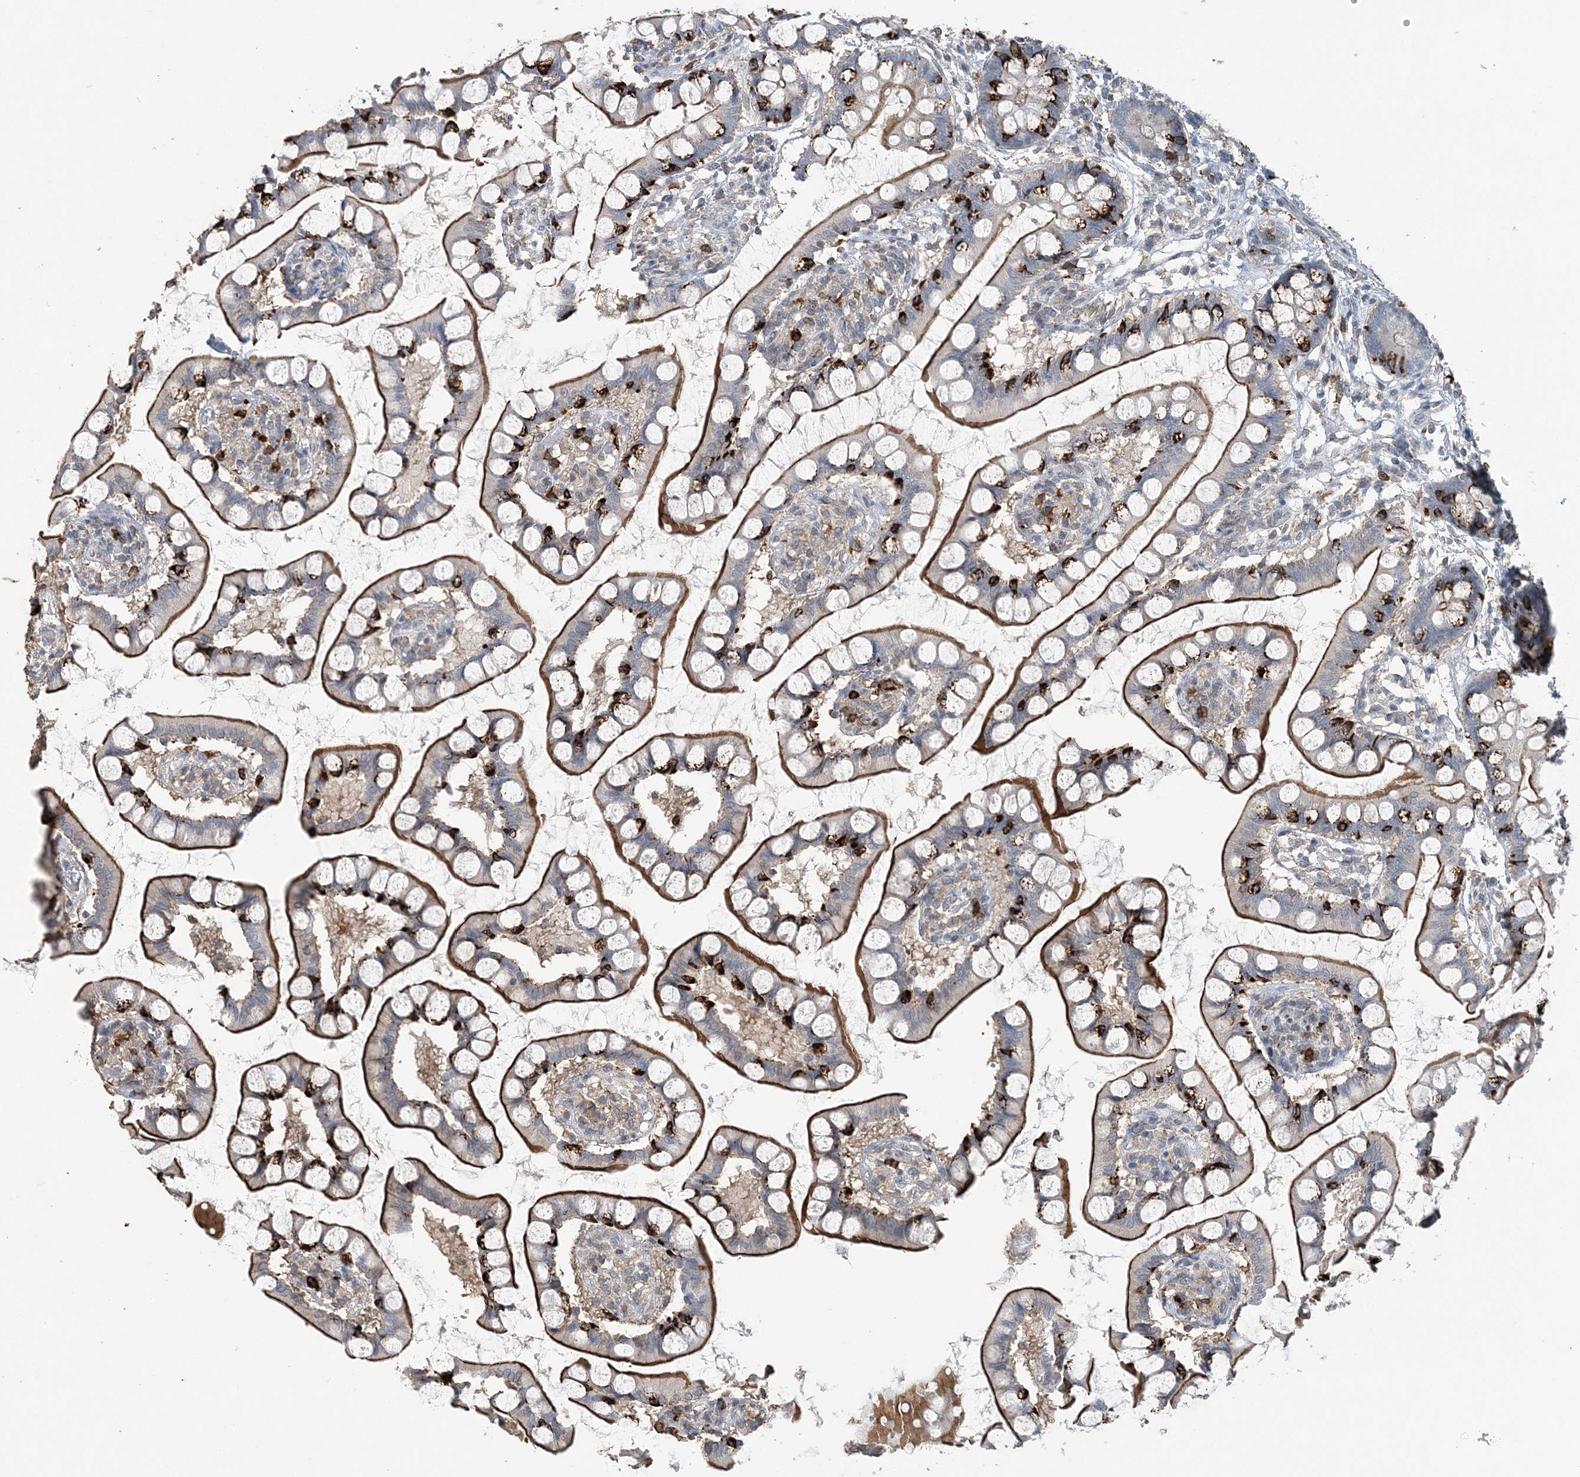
{"staining": {"intensity": "strong", "quantity": "25%-75%", "location": "cytoplasmic/membranous"}, "tissue": "small intestine", "cell_type": "Glandular cells", "image_type": "normal", "snomed": [{"axis": "morphology", "description": "Normal tissue, NOS"}, {"axis": "topography", "description": "Small intestine"}], "caption": "Protein staining of normal small intestine reveals strong cytoplasmic/membranous expression in approximately 25%-75% of glandular cells. Immunohistochemistry (ihc) stains the protein of interest in brown and the nuclei are stained blue.", "gene": "FAM110A", "patient": {"sex": "male", "age": 52}}